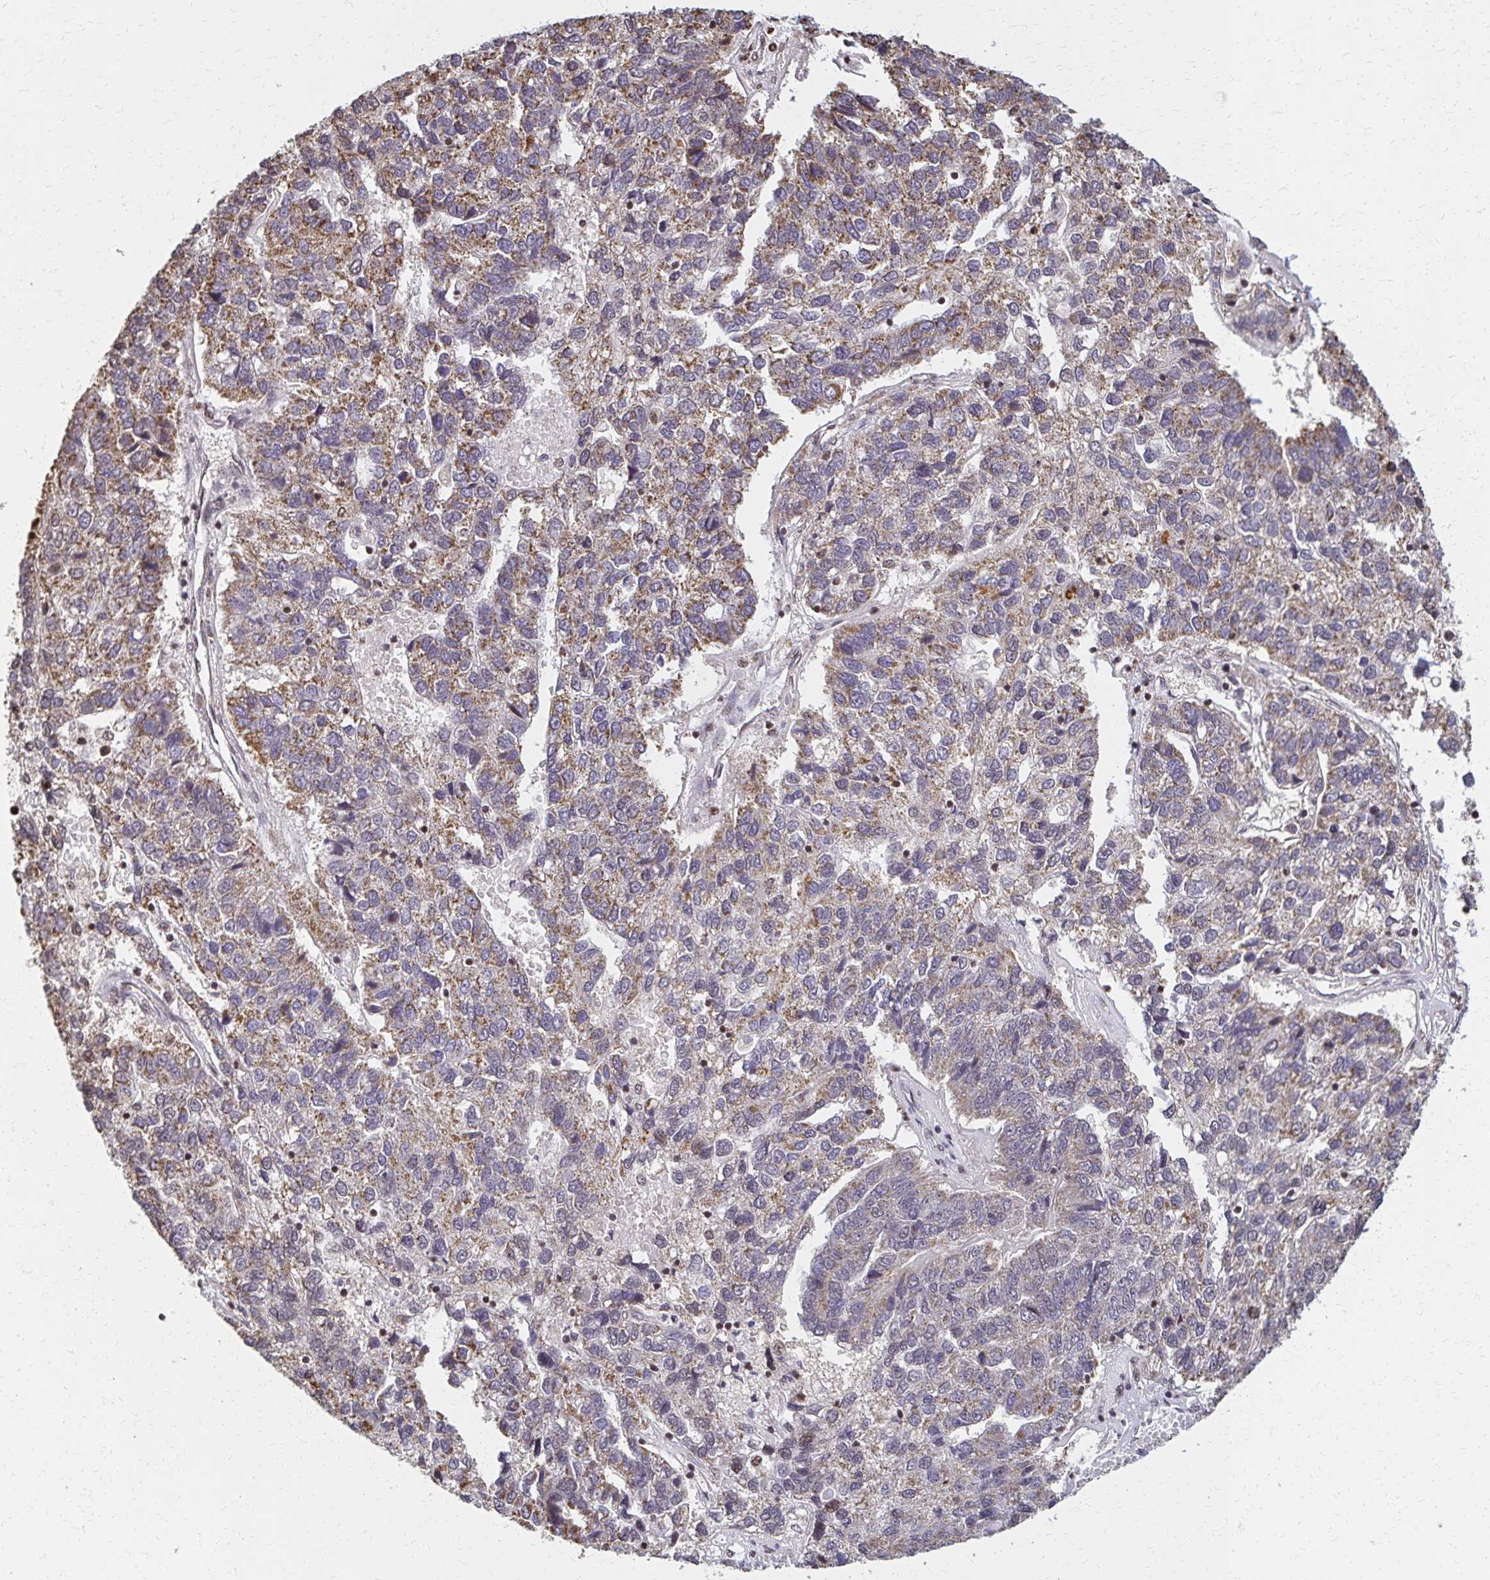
{"staining": {"intensity": "moderate", "quantity": ">75%", "location": "cytoplasmic/membranous"}, "tissue": "pancreatic cancer", "cell_type": "Tumor cells", "image_type": "cancer", "snomed": [{"axis": "morphology", "description": "Adenocarcinoma, NOS"}, {"axis": "topography", "description": "Pancreas"}], "caption": "DAB (3,3'-diaminobenzidine) immunohistochemical staining of pancreatic cancer shows moderate cytoplasmic/membranous protein expression in about >75% of tumor cells.", "gene": "HOXA9", "patient": {"sex": "female", "age": 61}}